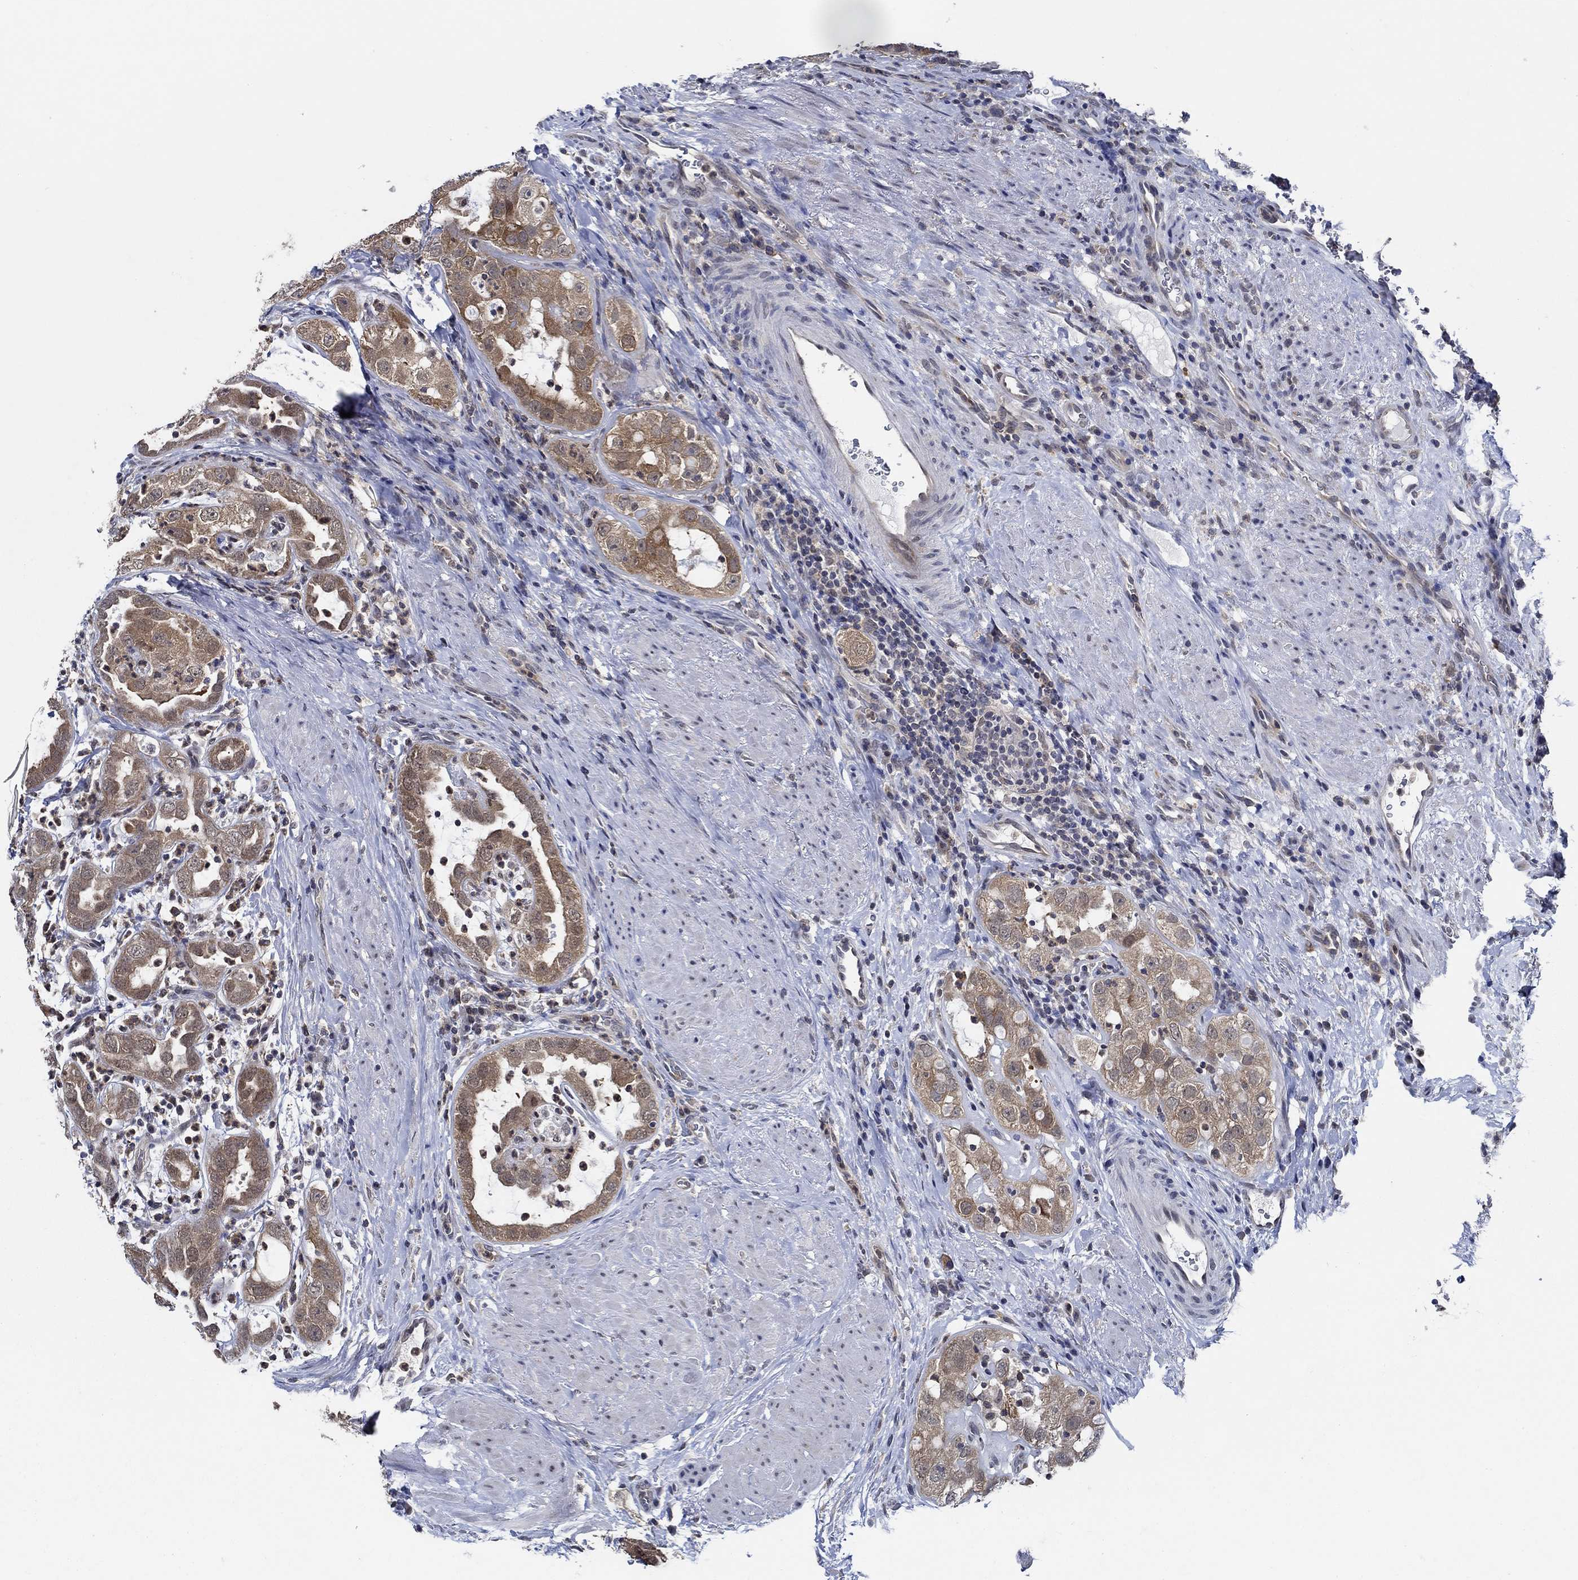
{"staining": {"intensity": "moderate", "quantity": "25%-75%", "location": "cytoplasmic/membranous"}, "tissue": "urothelial cancer", "cell_type": "Tumor cells", "image_type": "cancer", "snomed": [{"axis": "morphology", "description": "Urothelial carcinoma, High grade"}, {"axis": "topography", "description": "Urinary bladder"}], "caption": "This micrograph displays immunohistochemistry (IHC) staining of urothelial cancer, with medium moderate cytoplasmic/membranous expression in approximately 25%-75% of tumor cells.", "gene": "DACT1", "patient": {"sex": "female", "age": 41}}